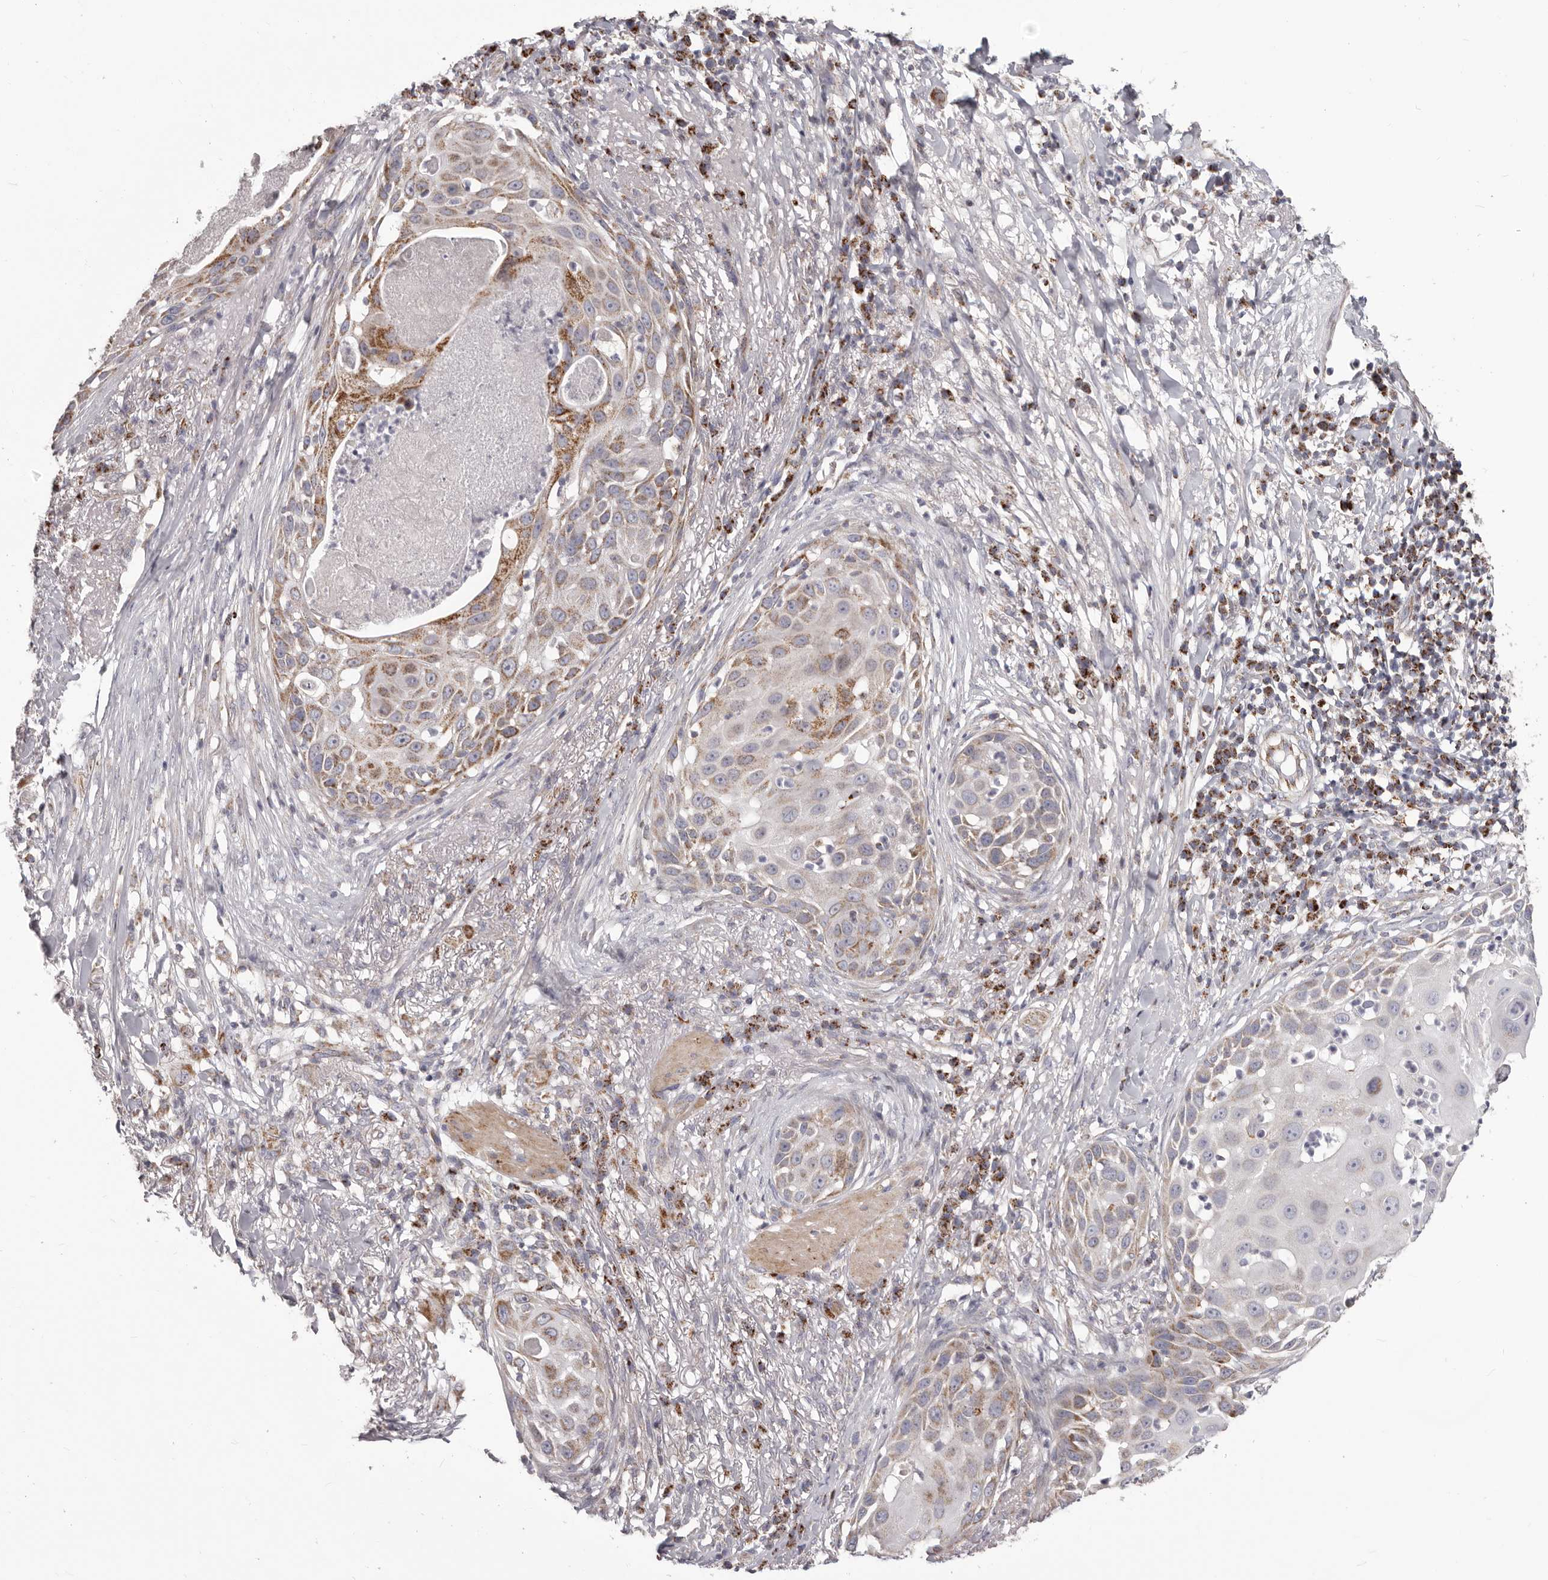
{"staining": {"intensity": "moderate", "quantity": "25%-75%", "location": "cytoplasmic/membranous"}, "tissue": "skin cancer", "cell_type": "Tumor cells", "image_type": "cancer", "snomed": [{"axis": "morphology", "description": "Squamous cell carcinoma, NOS"}, {"axis": "topography", "description": "Skin"}], "caption": "A high-resolution image shows immunohistochemistry (IHC) staining of skin cancer (squamous cell carcinoma), which demonstrates moderate cytoplasmic/membranous staining in approximately 25%-75% of tumor cells.", "gene": "PRMT2", "patient": {"sex": "female", "age": 44}}